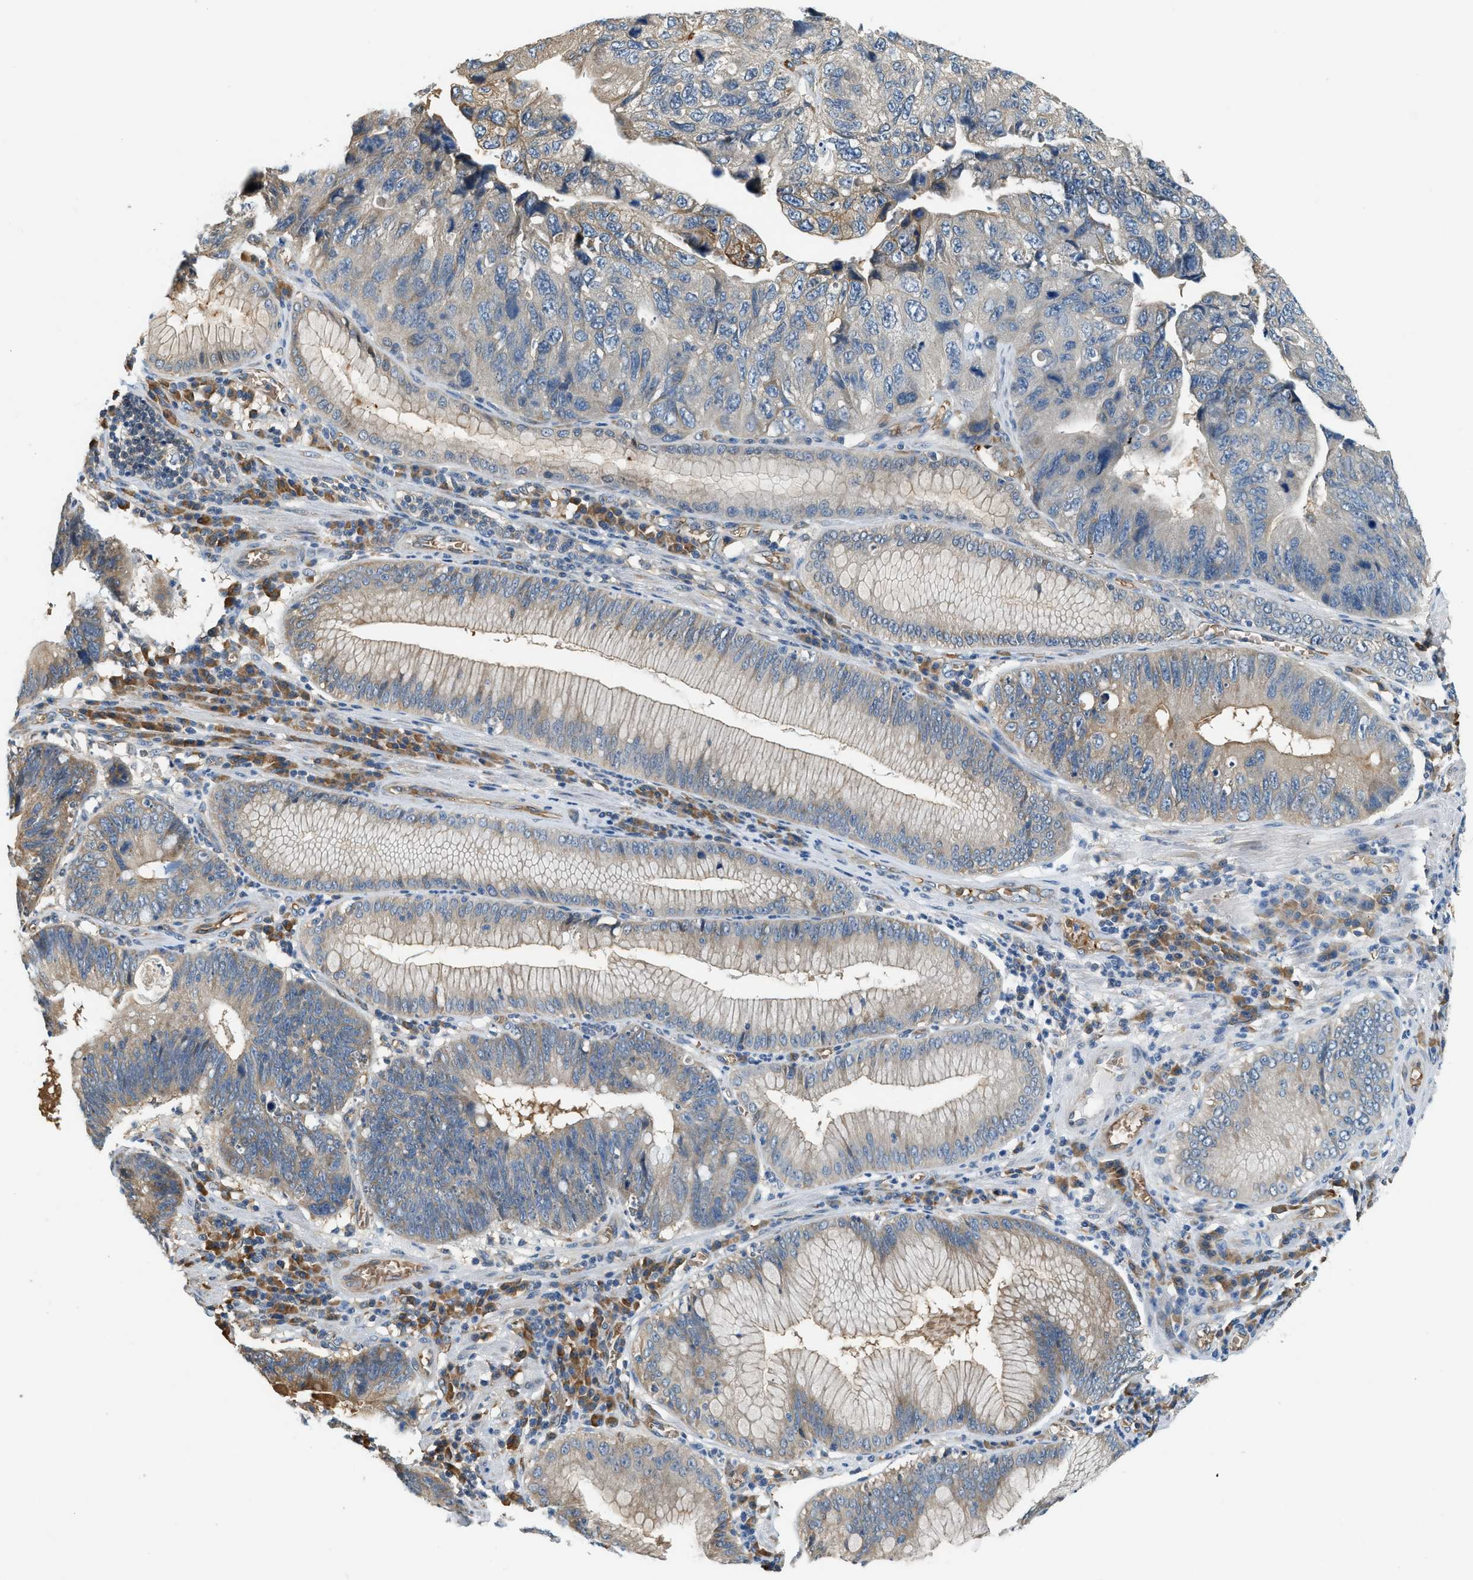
{"staining": {"intensity": "moderate", "quantity": "25%-75%", "location": "cytoplasmic/membranous"}, "tissue": "stomach cancer", "cell_type": "Tumor cells", "image_type": "cancer", "snomed": [{"axis": "morphology", "description": "Adenocarcinoma, NOS"}, {"axis": "topography", "description": "Stomach"}], "caption": "Human stomach cancer stained with a protein marker displays moderate staining in tumor cells.", "gene": "CYTH2", "patient": {"sex": "male", "age": 59}}